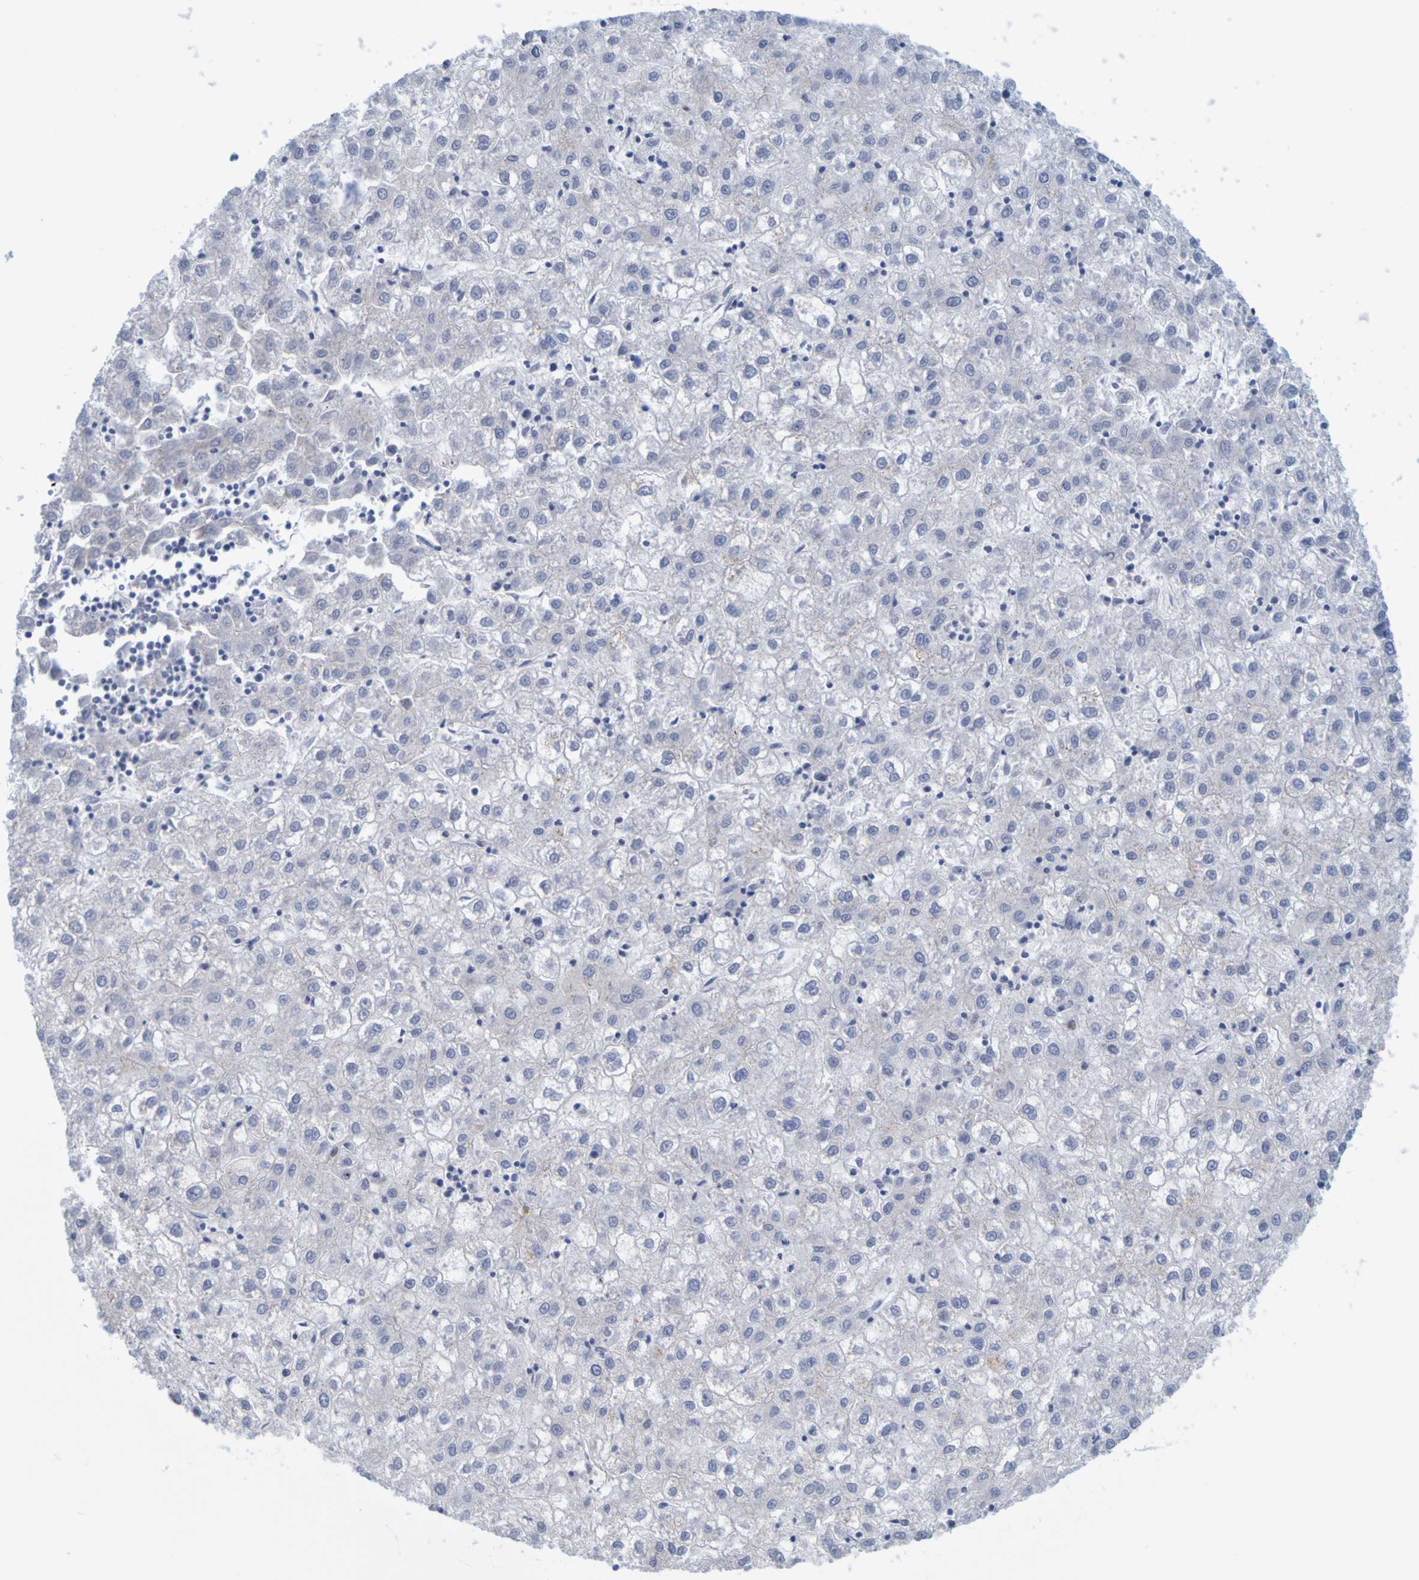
{"staining": {"intensity": "negative", "quantity": "none", "location": "none"}, "tissue": "liver cancer", "cell_type": "Tumor cells", "image_type": "cancer", "snomed": [{"axis": "morphology", "description": "Carcinoma, Hepatocellular, NOS"}, {"axis": "topography", "description": "Liver"}], "caption": "The image exhibits no staining of tumor cells in liver cancer. (DAB (3,3'-diaminobenzidine) IHC visualized using brightfield microscopy, high magnification).", "gene": "ENDOU", "patient": {"sex": "male", "age": 72}}